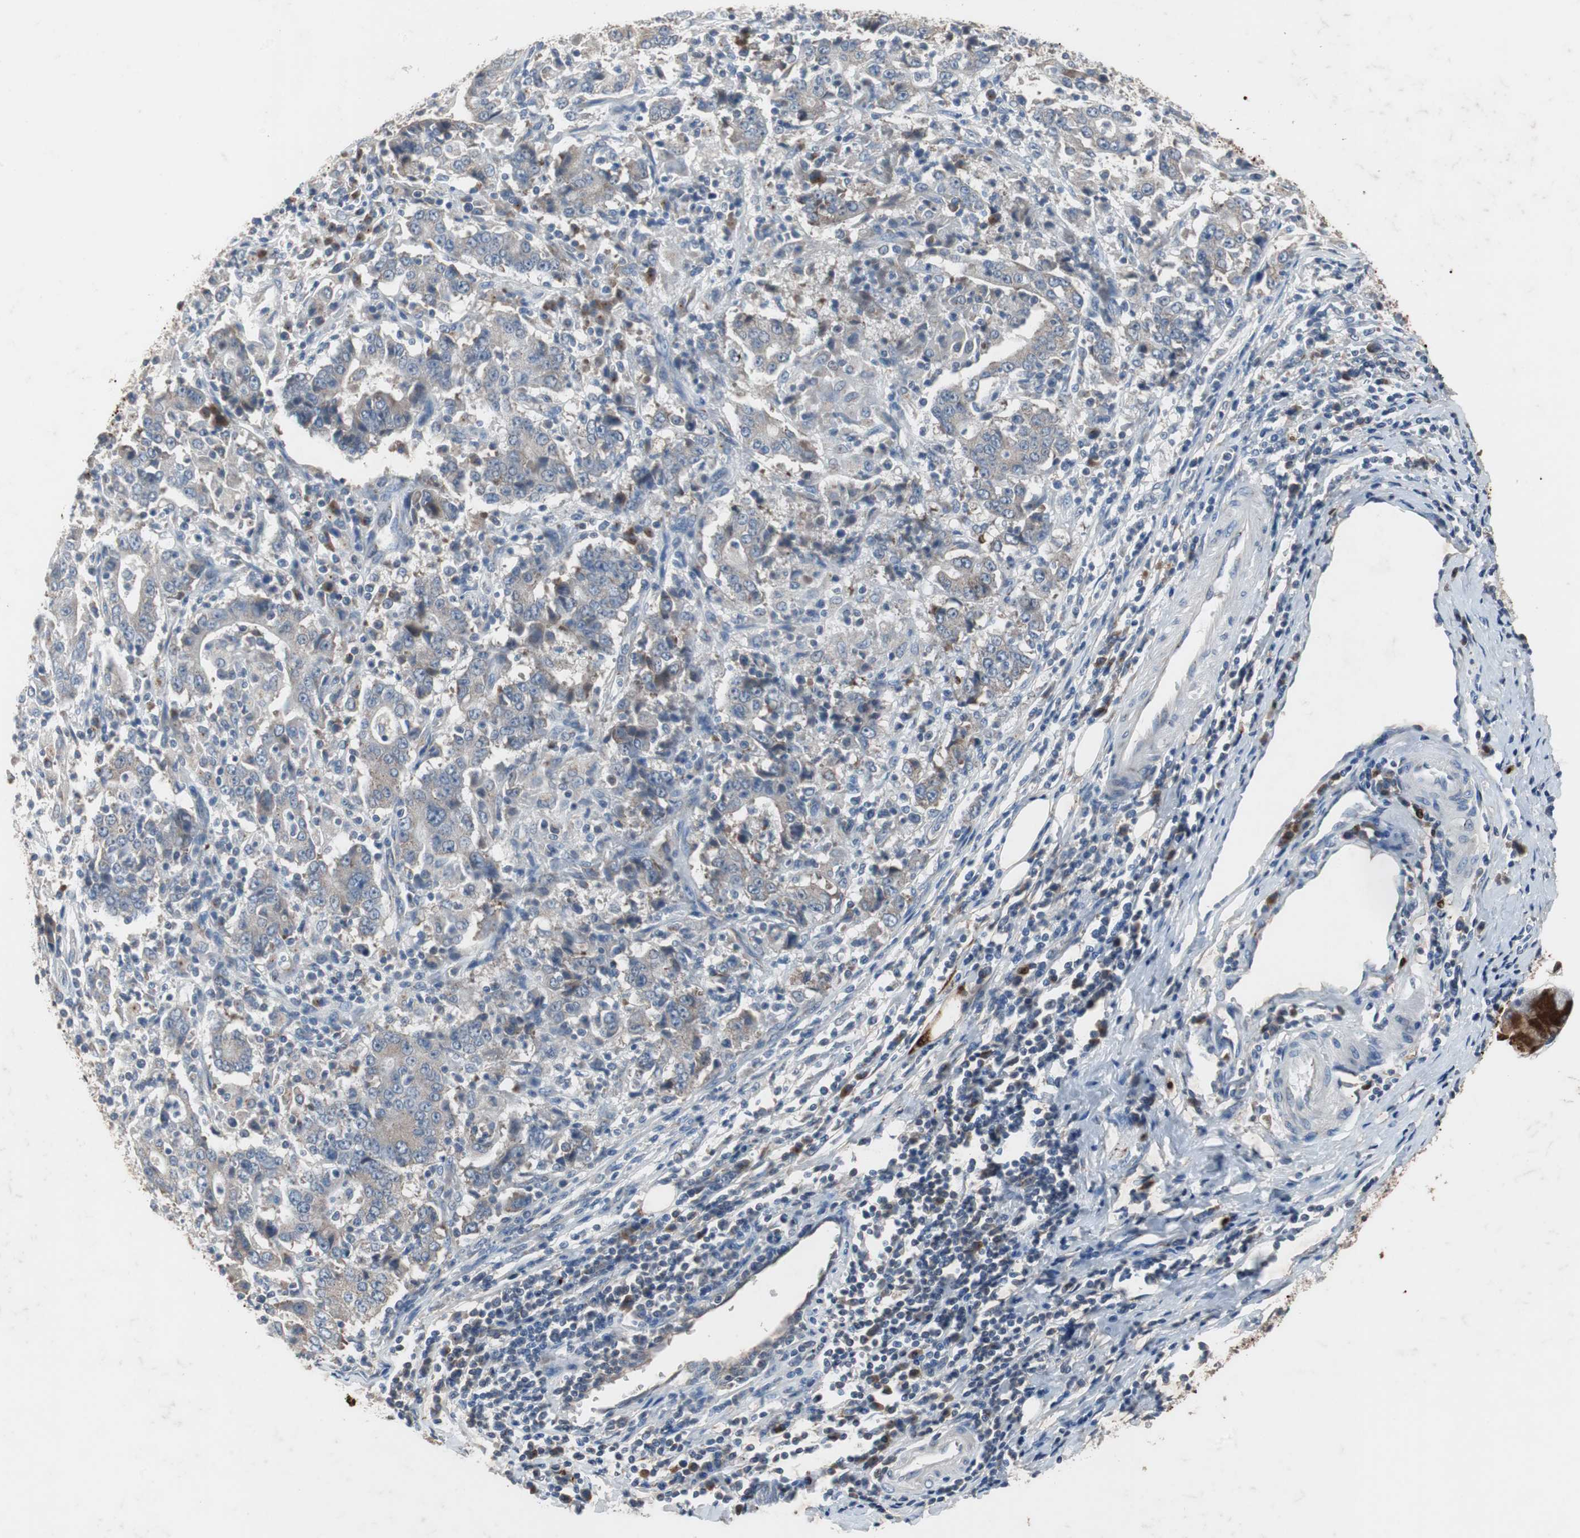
{"staining": {"intensity": "weak", "quantity": "25%-75%", "location": "cytoplasmic/membranous"}, "tissue": "stomach cancer", "cell_type": "Tumor cells", "image_type": "cancer", "snomed": [{"axis": "morphology", "description": "Normal tissue, NOS"}, {"axis": "morphology", "description": "Adenocarcinoma, NOS"}, {"axis": "topography", "description": "Stomach, upper"}, {"axis": "topography", "description": "Stomach"}], "caption": "About 25%-75% of tumor cells in stomach cancer (adenocarcinoma) show weak cytoplasmic/membranous protein staining as visualized by brown immunohistochemical staining.", "gene": "CALB2", "patient": {"sex": "male", "age": 59}}